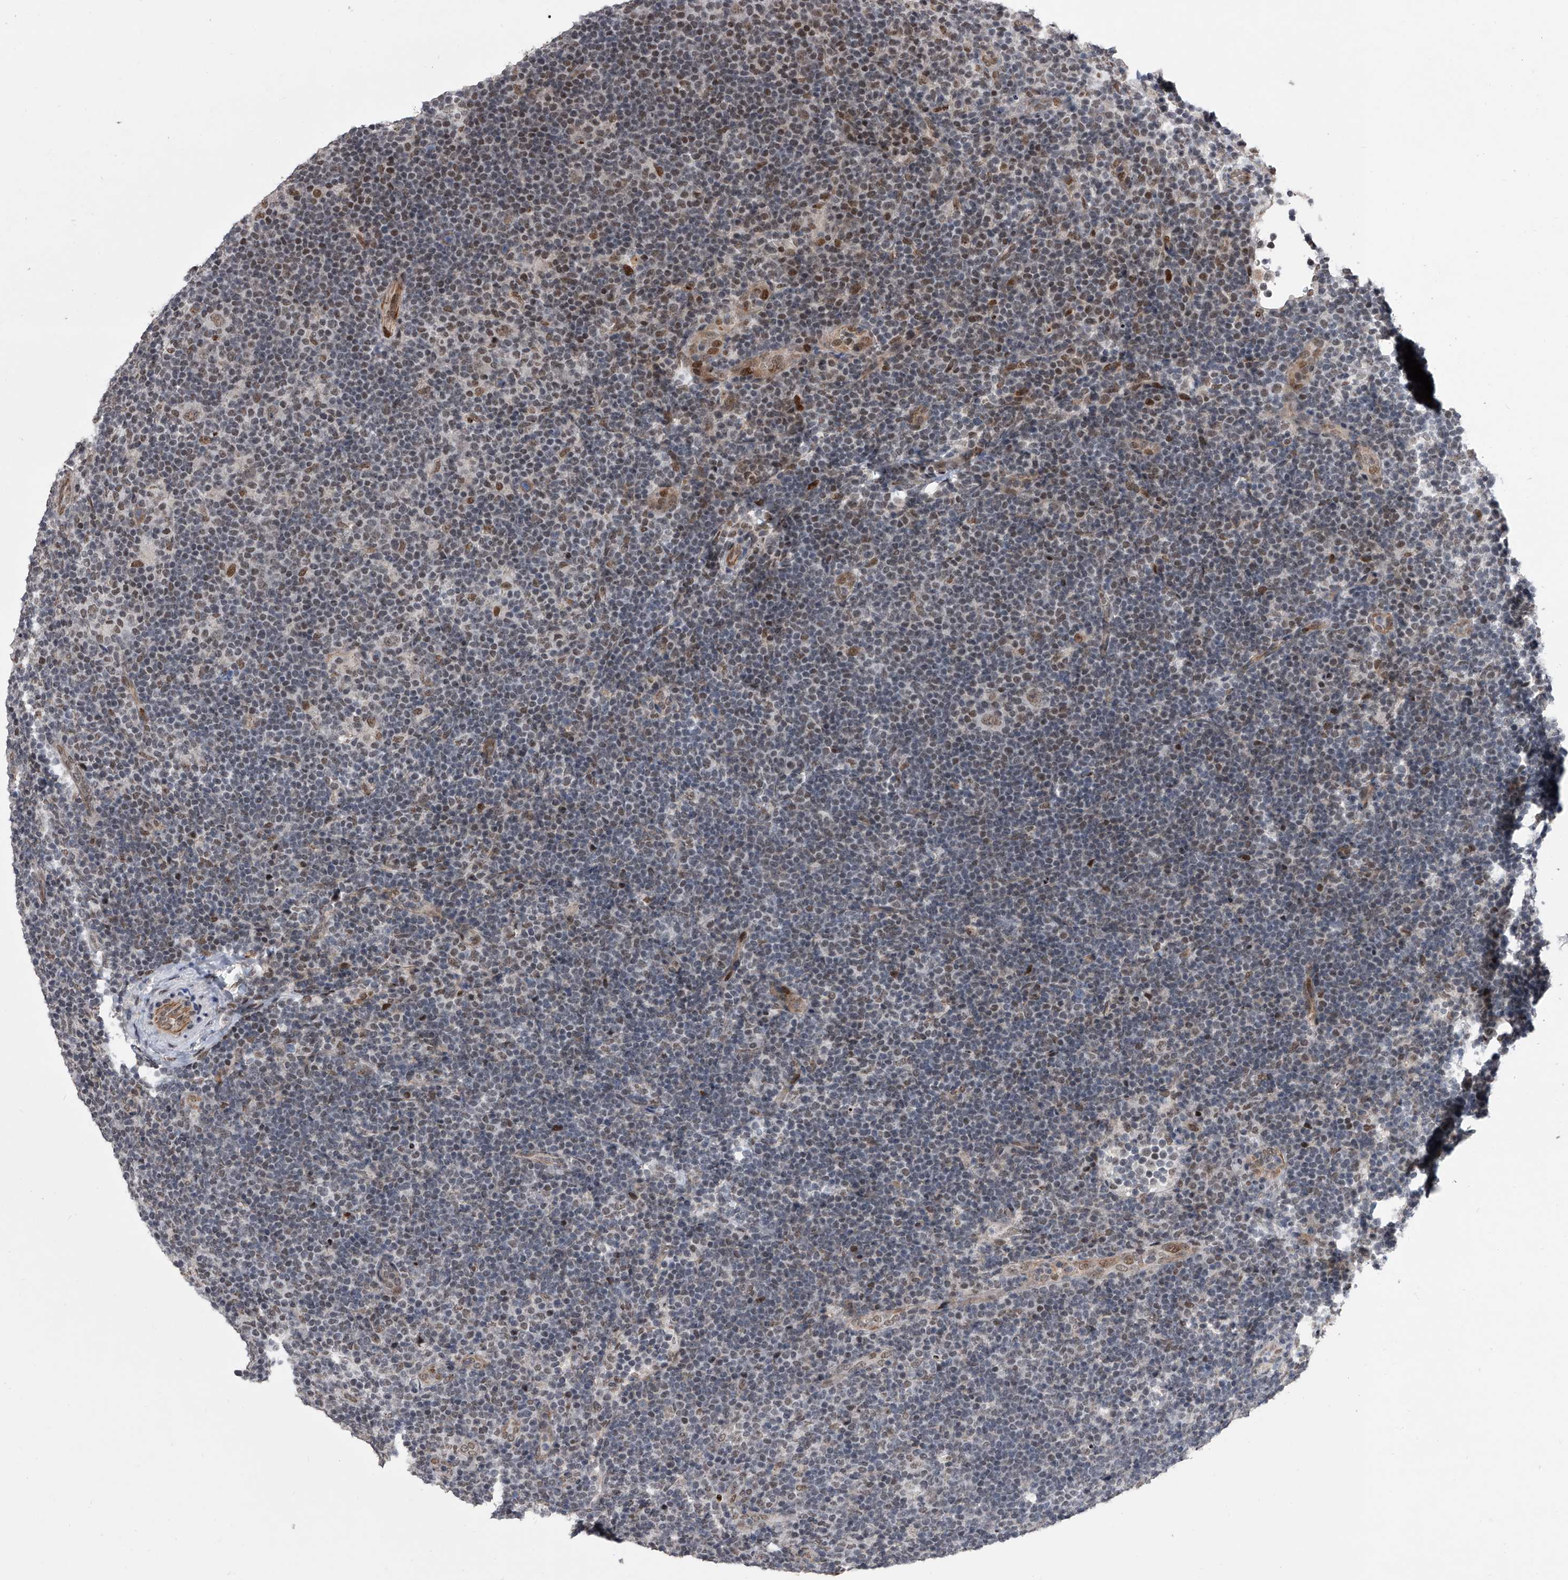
{"staining": {"intensity": "weak", "quantity": ">75%", "location": "nuclear"}, "tissue": "lymphoma", "cell_type": "Tumor cells", "image_type": "cancer", "snomed": [{"axis": "morphology", "description": "Hodgkin's disease, NOS"}, {"axis": "topography", "description": "Lymph node"}], "caption": "IHC photomicrograph of neoplastic tissue: human Hodgkin's disease stained using IHC demonstrates low levels of weak protein expression localized specifically in the nuclear of tumor cells, appearing as a nuclear brown color.", "gene": "ZNF426", "patient": {"sex": "female", "age": 57}}